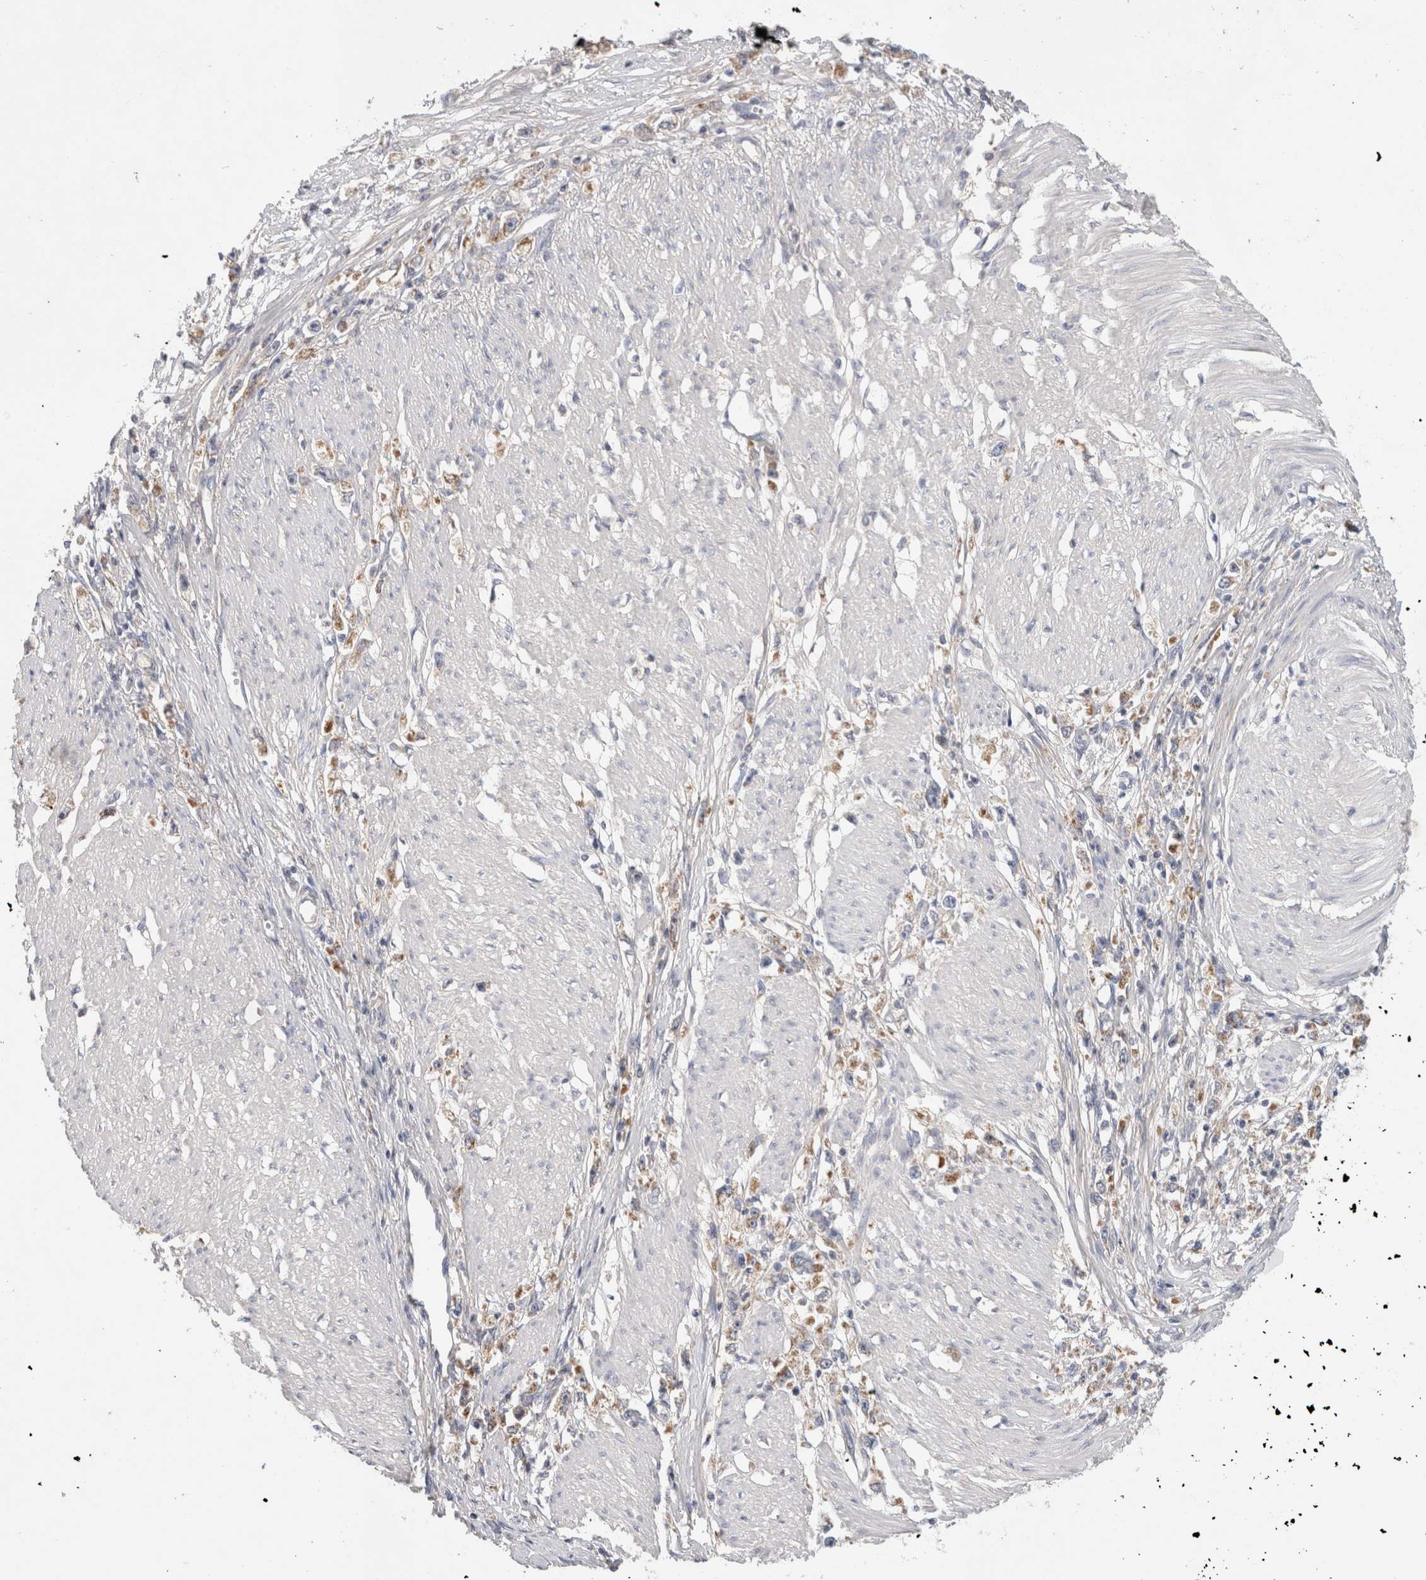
{"staining": {"intensity": "weak", "quantity": "25%-75%", "location": "cytoplasmic/membranous"}, "tissue": "stomach cancer", "cell_type": "Tumor cells", "image_type": "cancer", "snomed": [{"axis": "morphology", "description": "Adenocarcinoma, NOS"}, {"axis": "topography", "description": "Stomach"}], "caption": "Tumor cells demonstrate low levels of weak cytoplasmic/membranous expression in about 25%-75% of cells in human stomach cancer (adenocarcinoma).", "gene": "IARS2", "patient": {"sex": "female", "age": 59}}